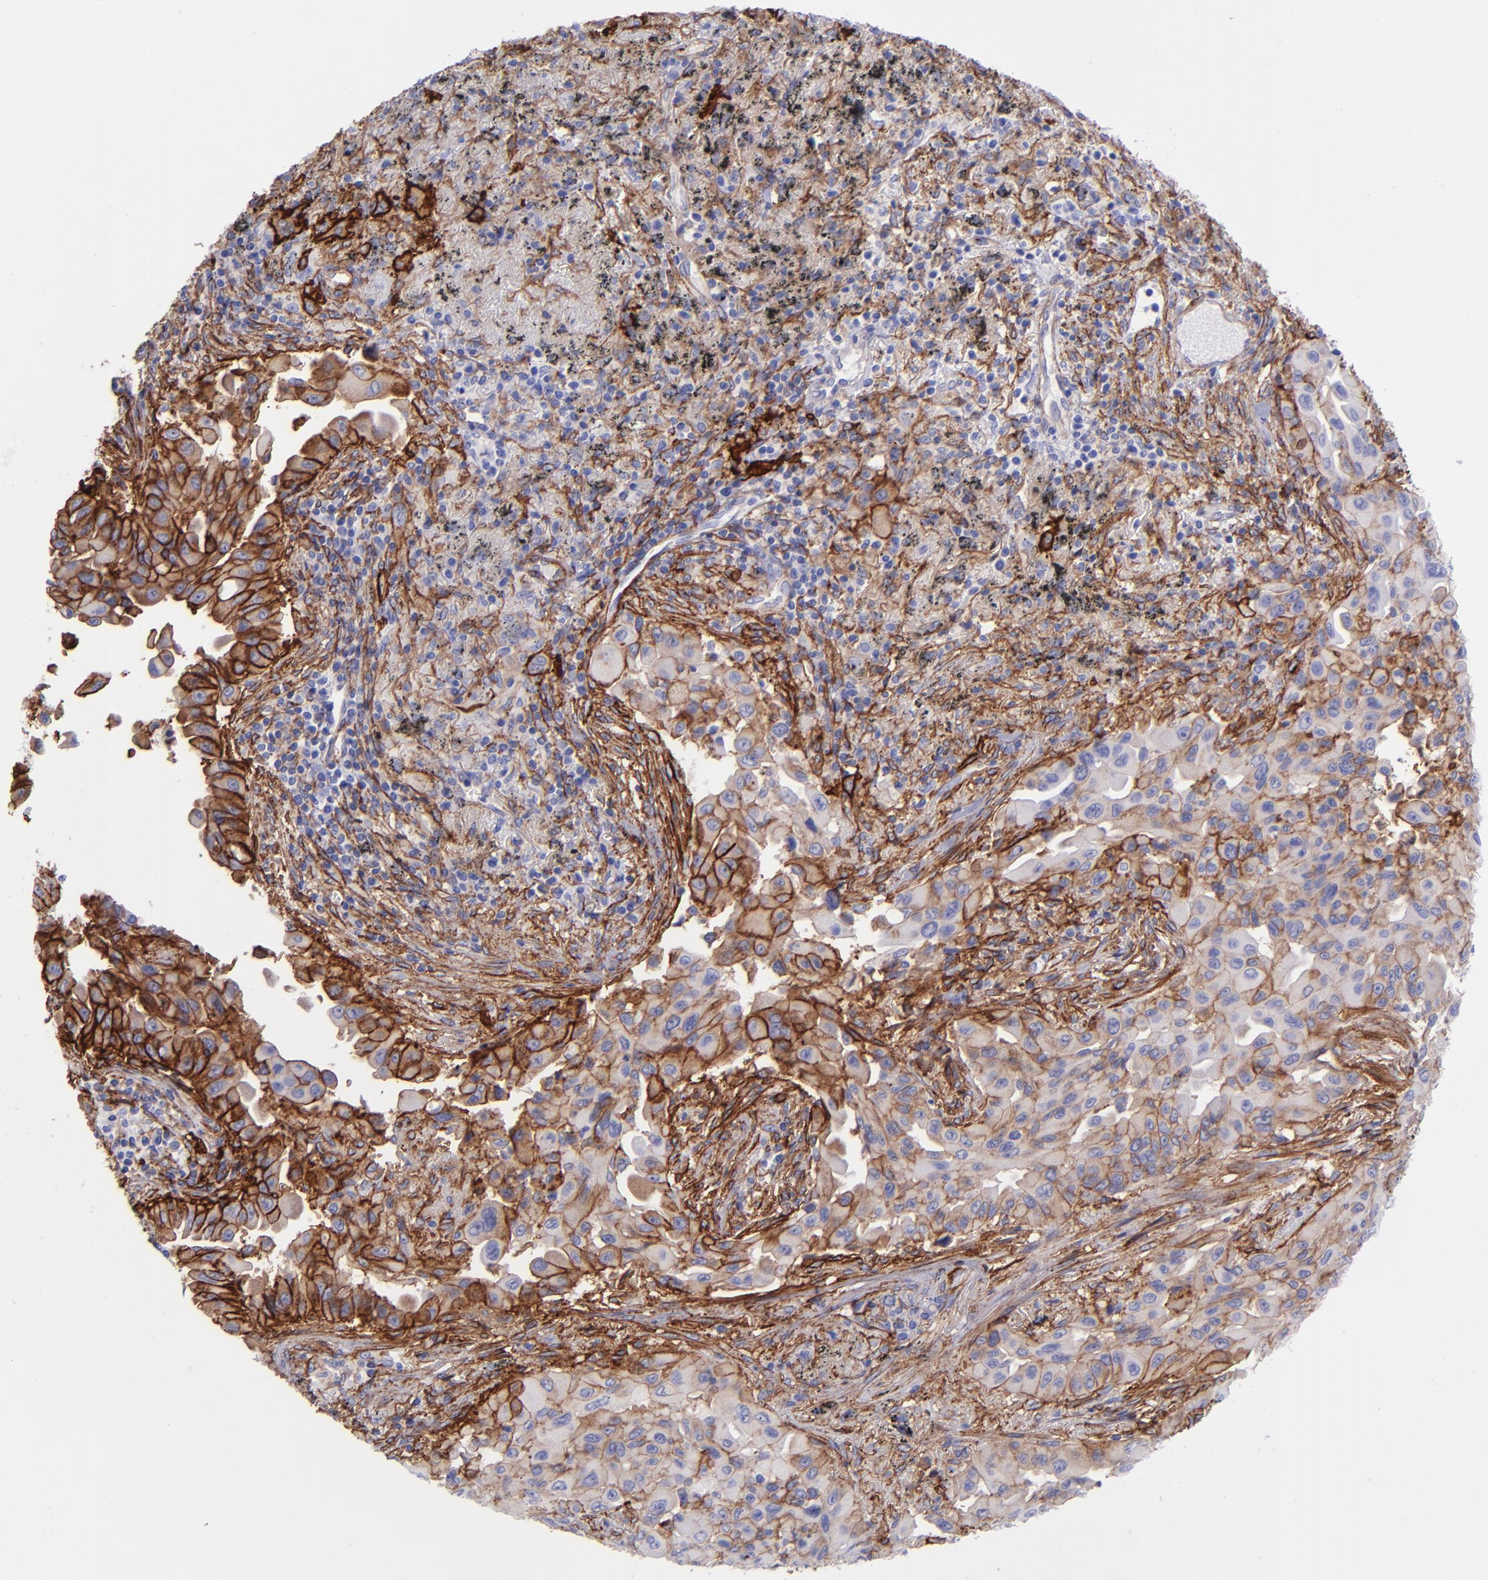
{"staining": {"intensity": "moderate", "quantity": ">75%", "location": "cytoplasmic/membranous"}, "tissue": "lung cancer", "cell_type": "Tumor cells", "image_type": "cancer", "snomed": [{"axis": "morphology", "description": "Adenocarcinoma, NOS"}, {"axis": "topography", "description": "Lung"}], "caption": "Moderate cytoplasmic/membranous protein staining is present in approximately >75% of tumor cells in lung cancer.", "gene": "ITGAV", "patient": {"sex": "male", "age": 68}}